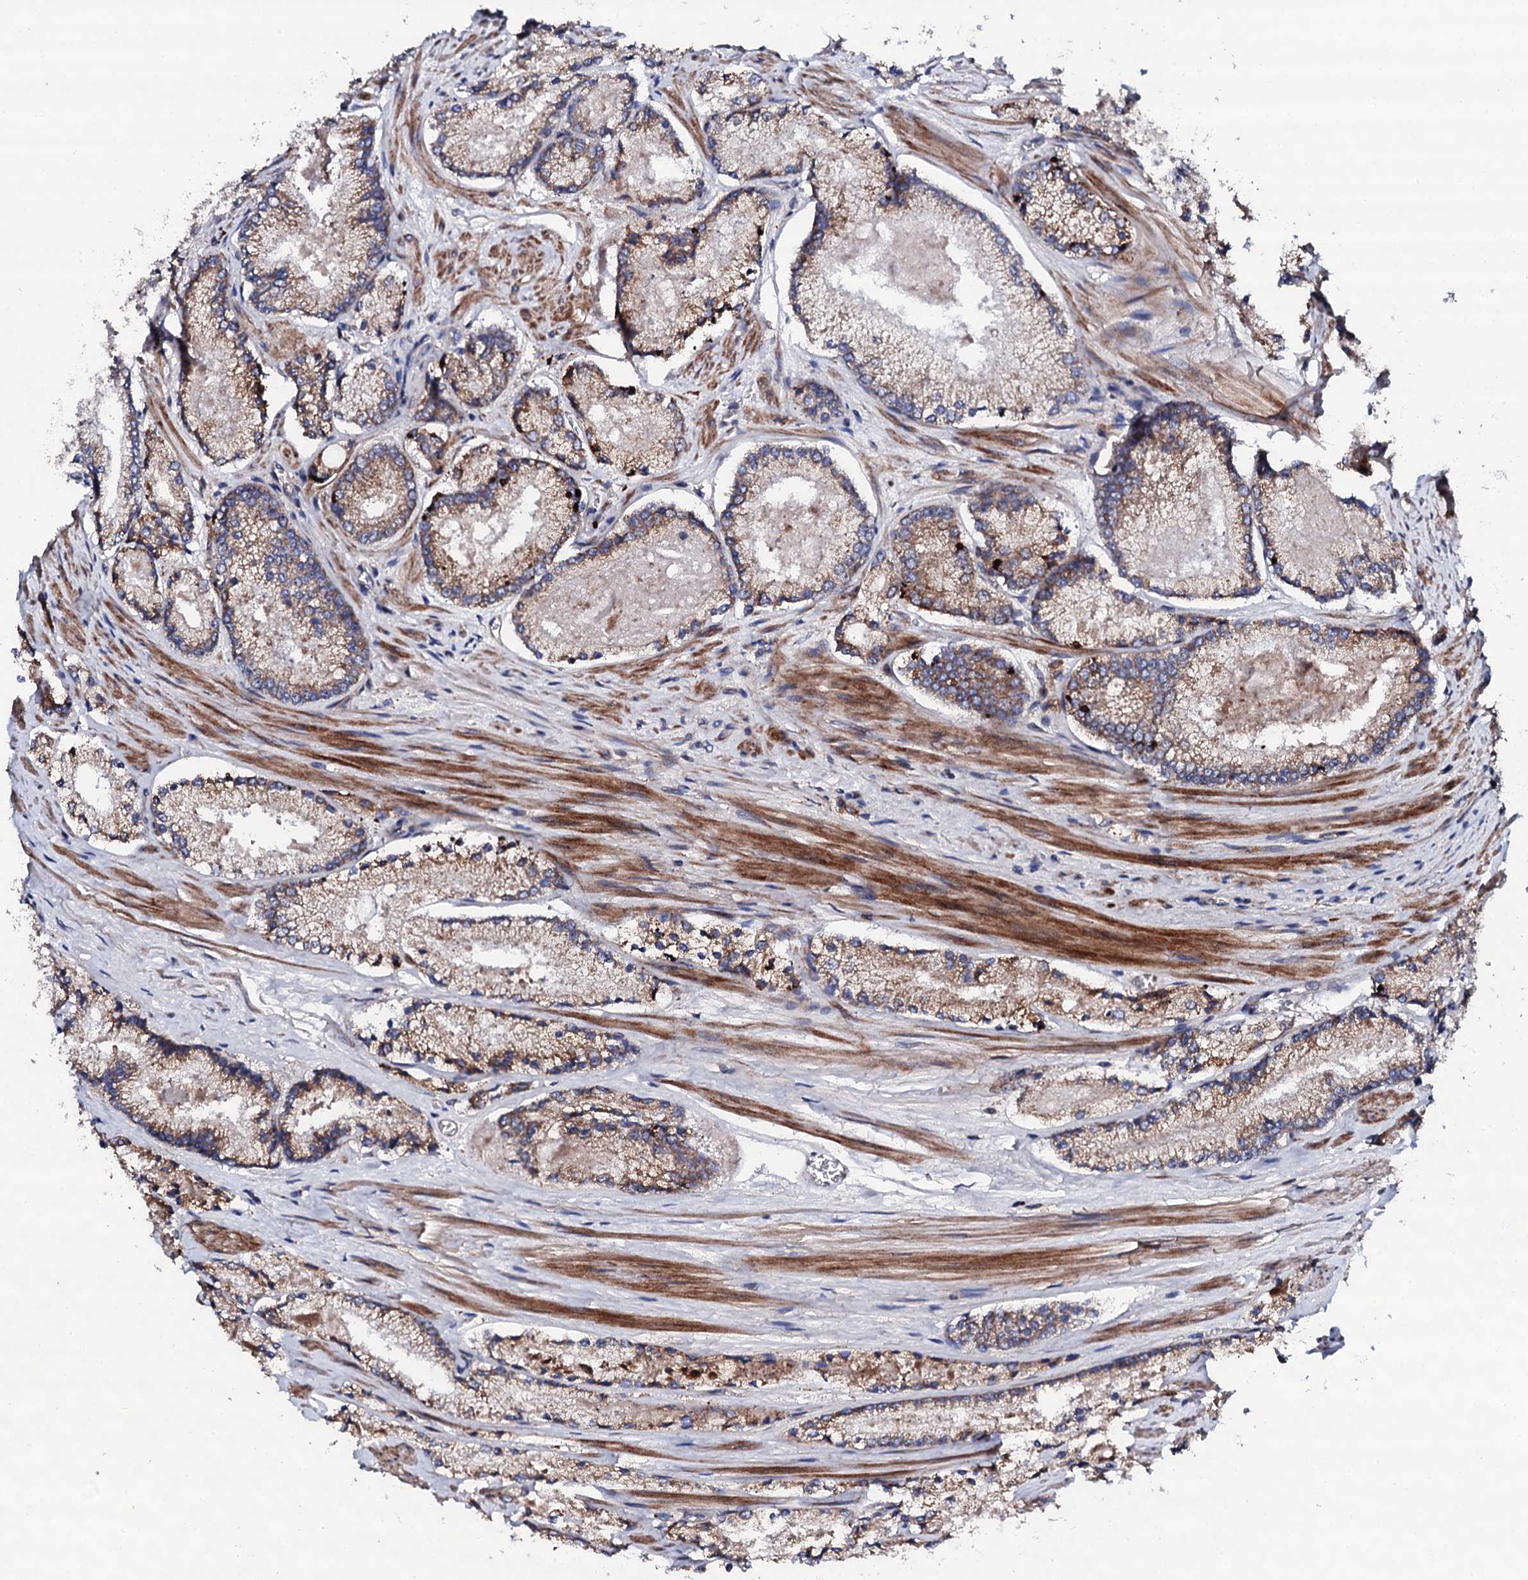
{"staining": {"intensity": "moderate", "quantity": ">75%", "location": "cytoplasmic/membranous"}, "tissue": "prostate cancer", "cell_type": "Tumor cells", "image_type": "cancer", "snomed": [{"axis": "morphology", "description": "Adenocarcinoma, Low grade"}, {"axis": "topography", "description": "Prostate"}], "caption": "Human adenocarcinoma (low-grade) (prostate) stained for a protein (brown) shows moderate cytoplasmic/membranous positive expression in approximately >75% of tumor cells.", "gene": "LIPT2", "patient": {"sex": "male", "age": 74}}